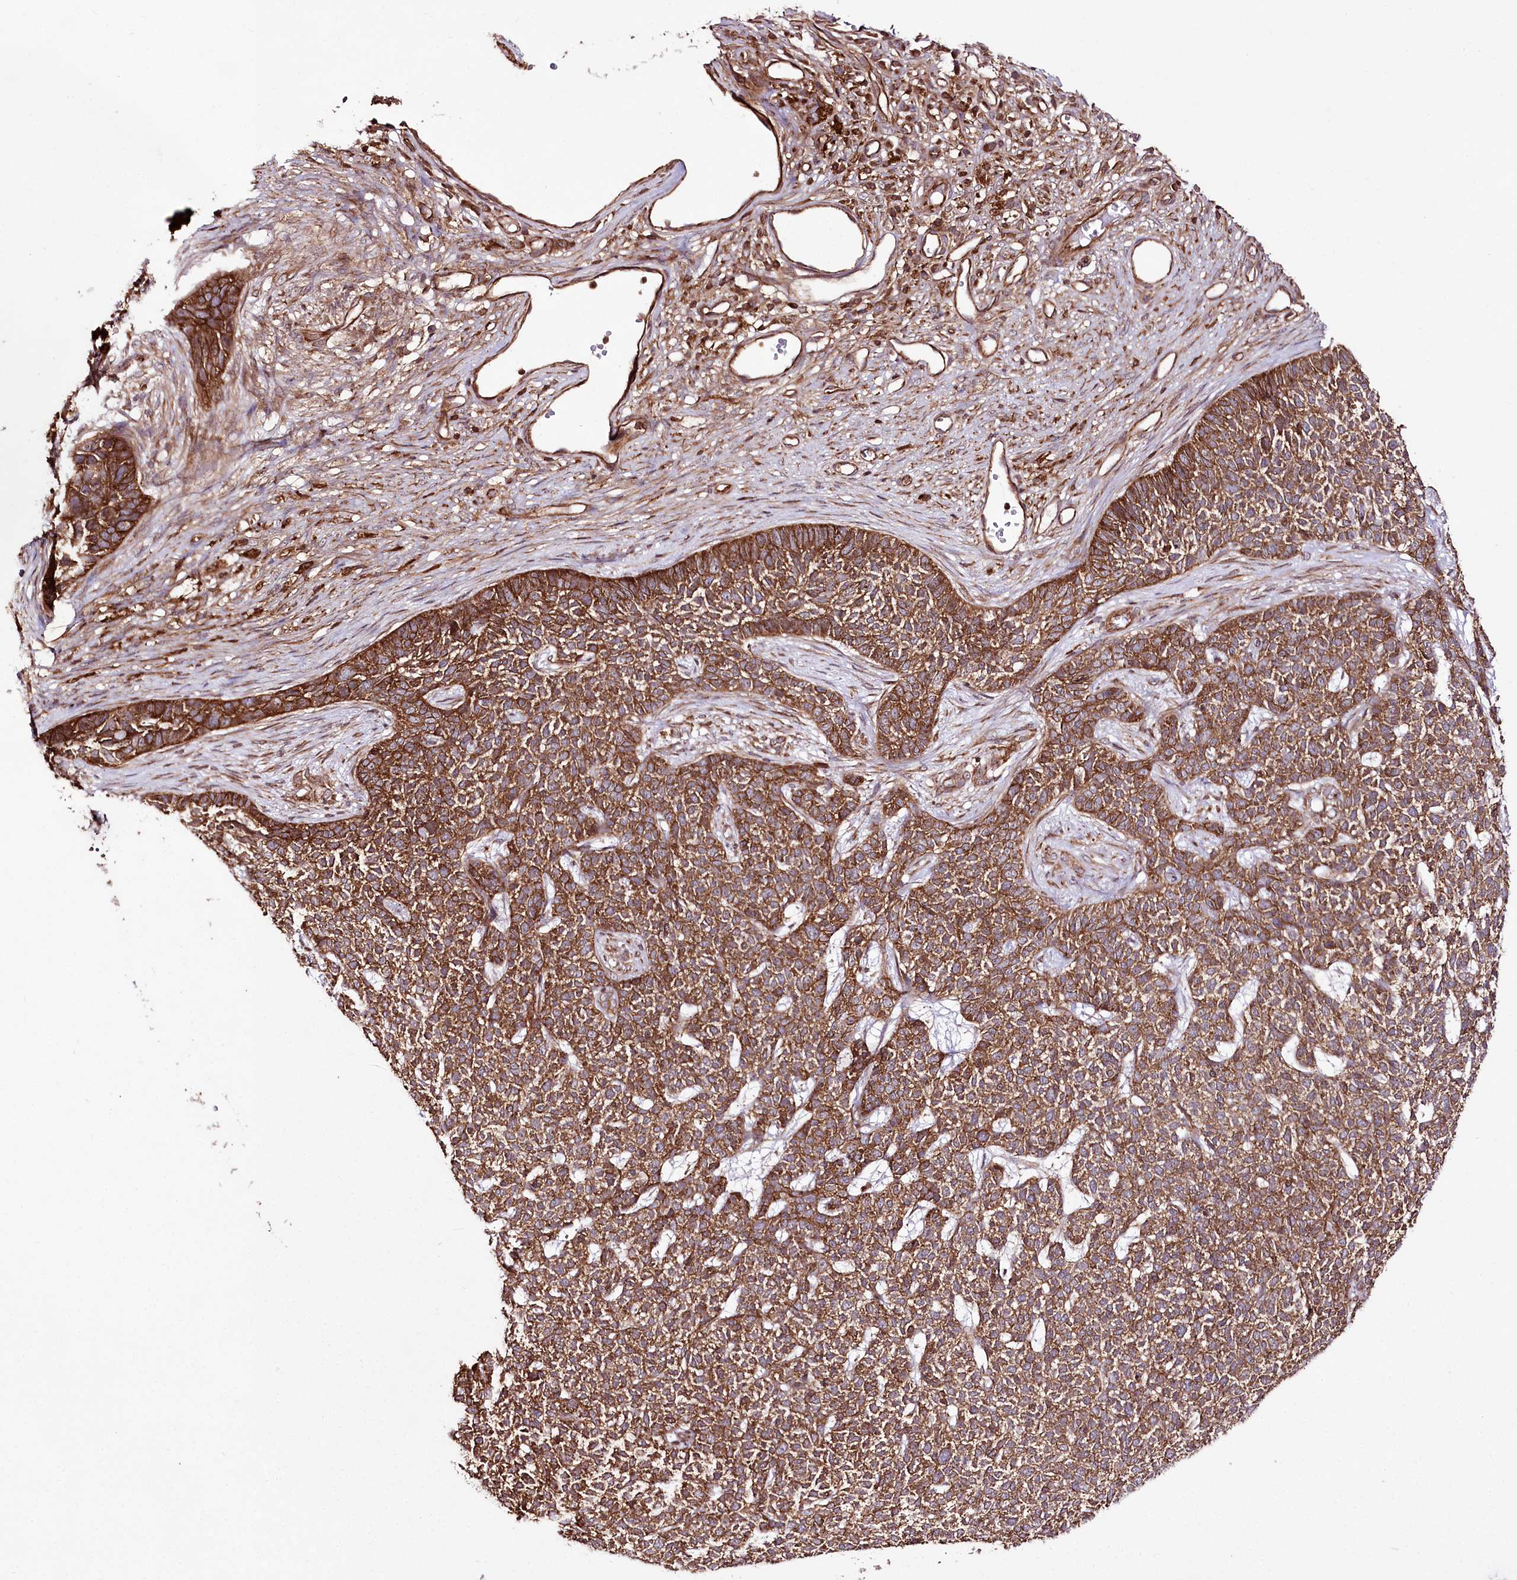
{"staining": {"intensity": "strong", "quantity": ">75%", "location": "cytoplasmic/membranous"}, "tissue": "skin cancer", "cell_type": "Tumor cells", "image_type": "cancer", "snomed": [{"axis": "morphology", "description": "Basal cell carcinoma"}, {"axis": "topography", "description": "Skin"}], "caption": "DAB immunohistochemical staining of human skin basal cell carcinoma displays strong cytoplasmic/membranous protein positivity in about >75% of tumor cells.", "gene": "DHX29", "patient": {"sex": "female", "age": 84}}